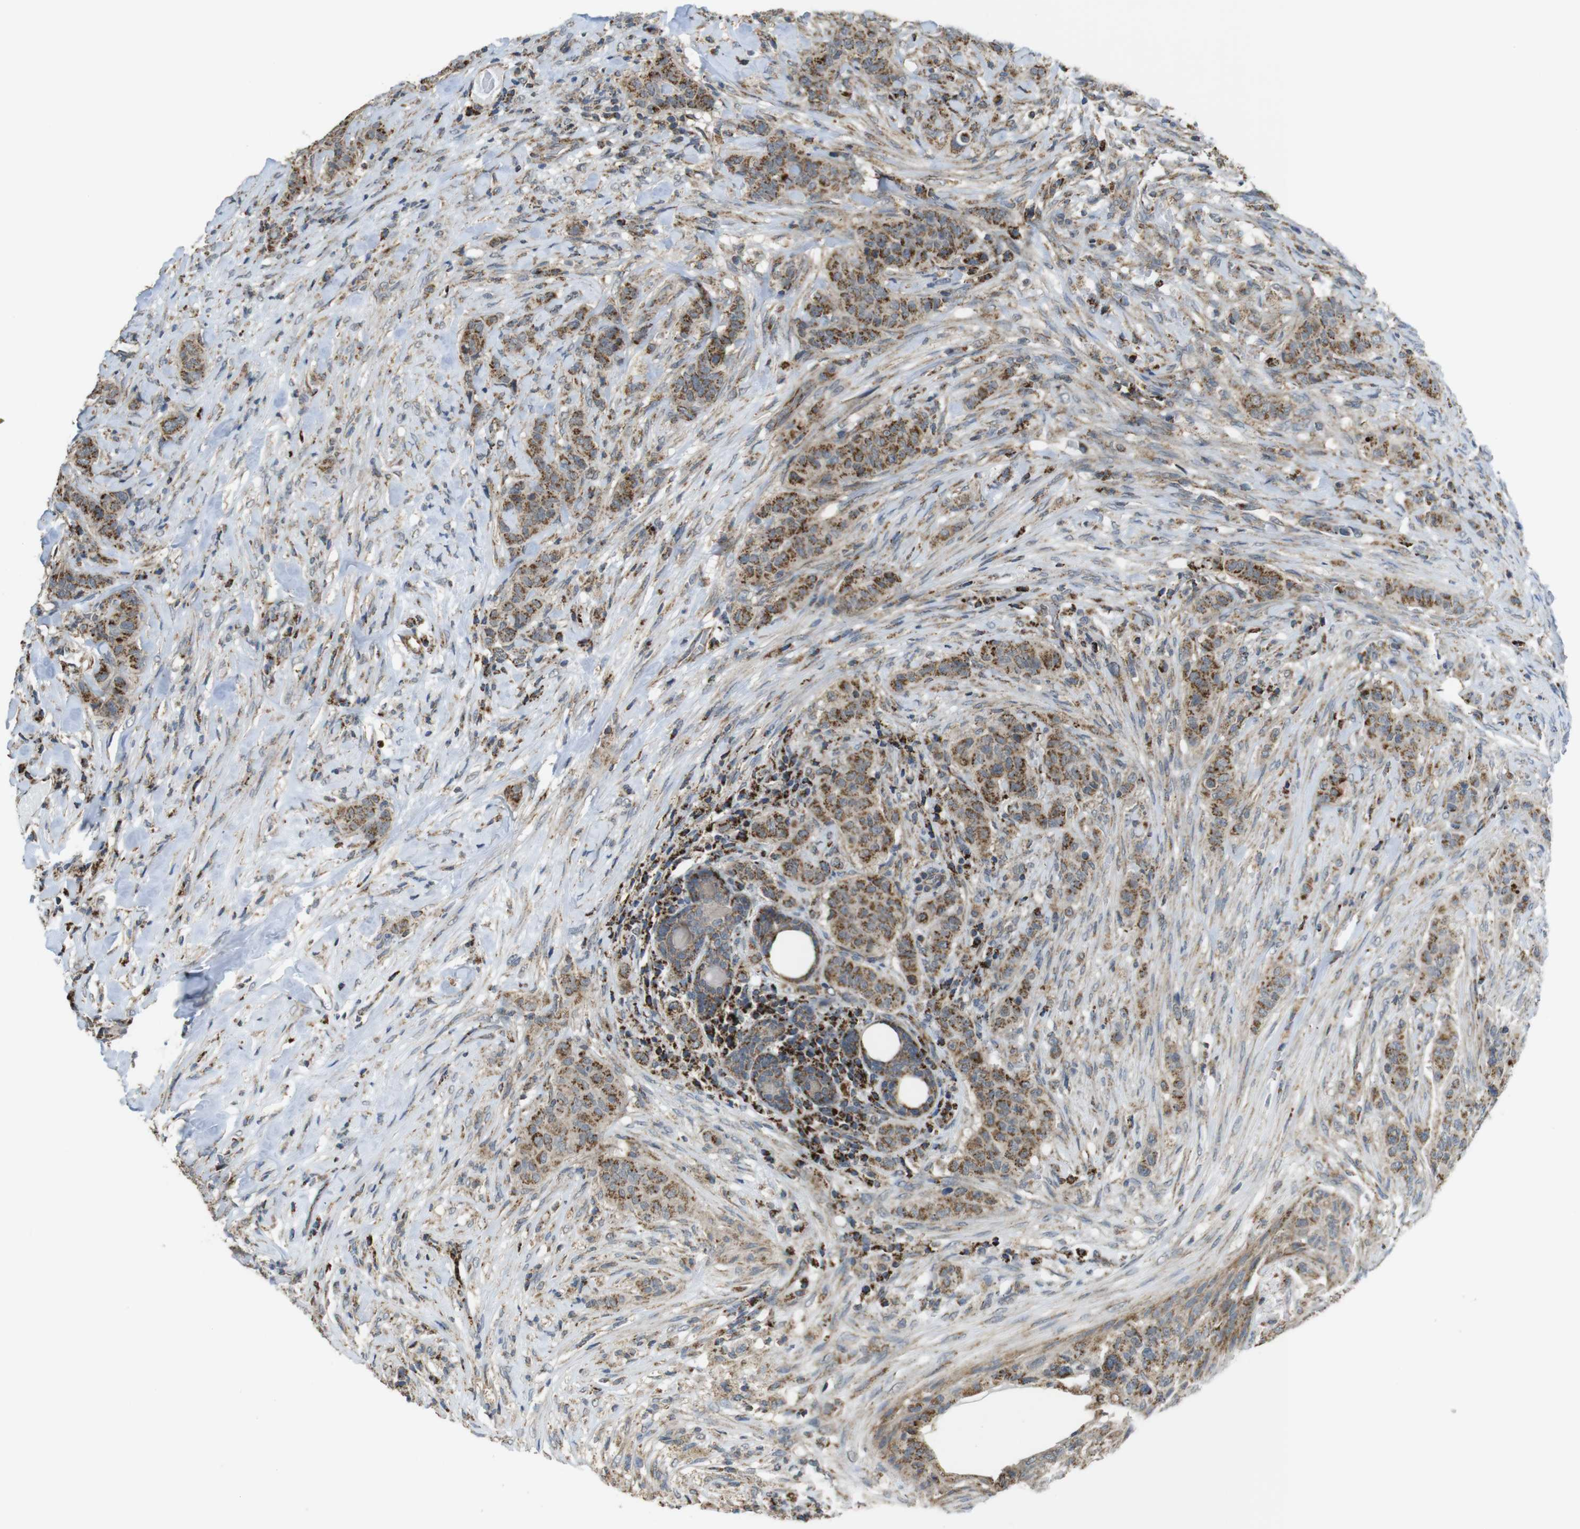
{"staining": {"intensity": "moderate", "quantity": ">75%", "location": "cytoplasmic/membranous"}, "tissue": "breast cancer", "cell_type": "Tumor cells", "image_type": "cancer", "snomed": [{"axis": "morphology", "description": "Normal tissue, NOS"}, {"axis": "morphology", "description": "Duct carcinoma"}, {"axis": "topography", "description": "Breast"}], "caption": "A brown stain highlights moderate cytoplasmic/membranous positivity of a protein in human breast infiltrating ductal carcinoma tumor cells. The staining was performed using DAB (3,3'-diaminobenzidine) to visualize the protein expression in brown, while the nuclei were stained in blue with hematoxylin (Magnification: 20x).", "gene": "CALHM2", "patient": {"sex": "female", "age": 40}}